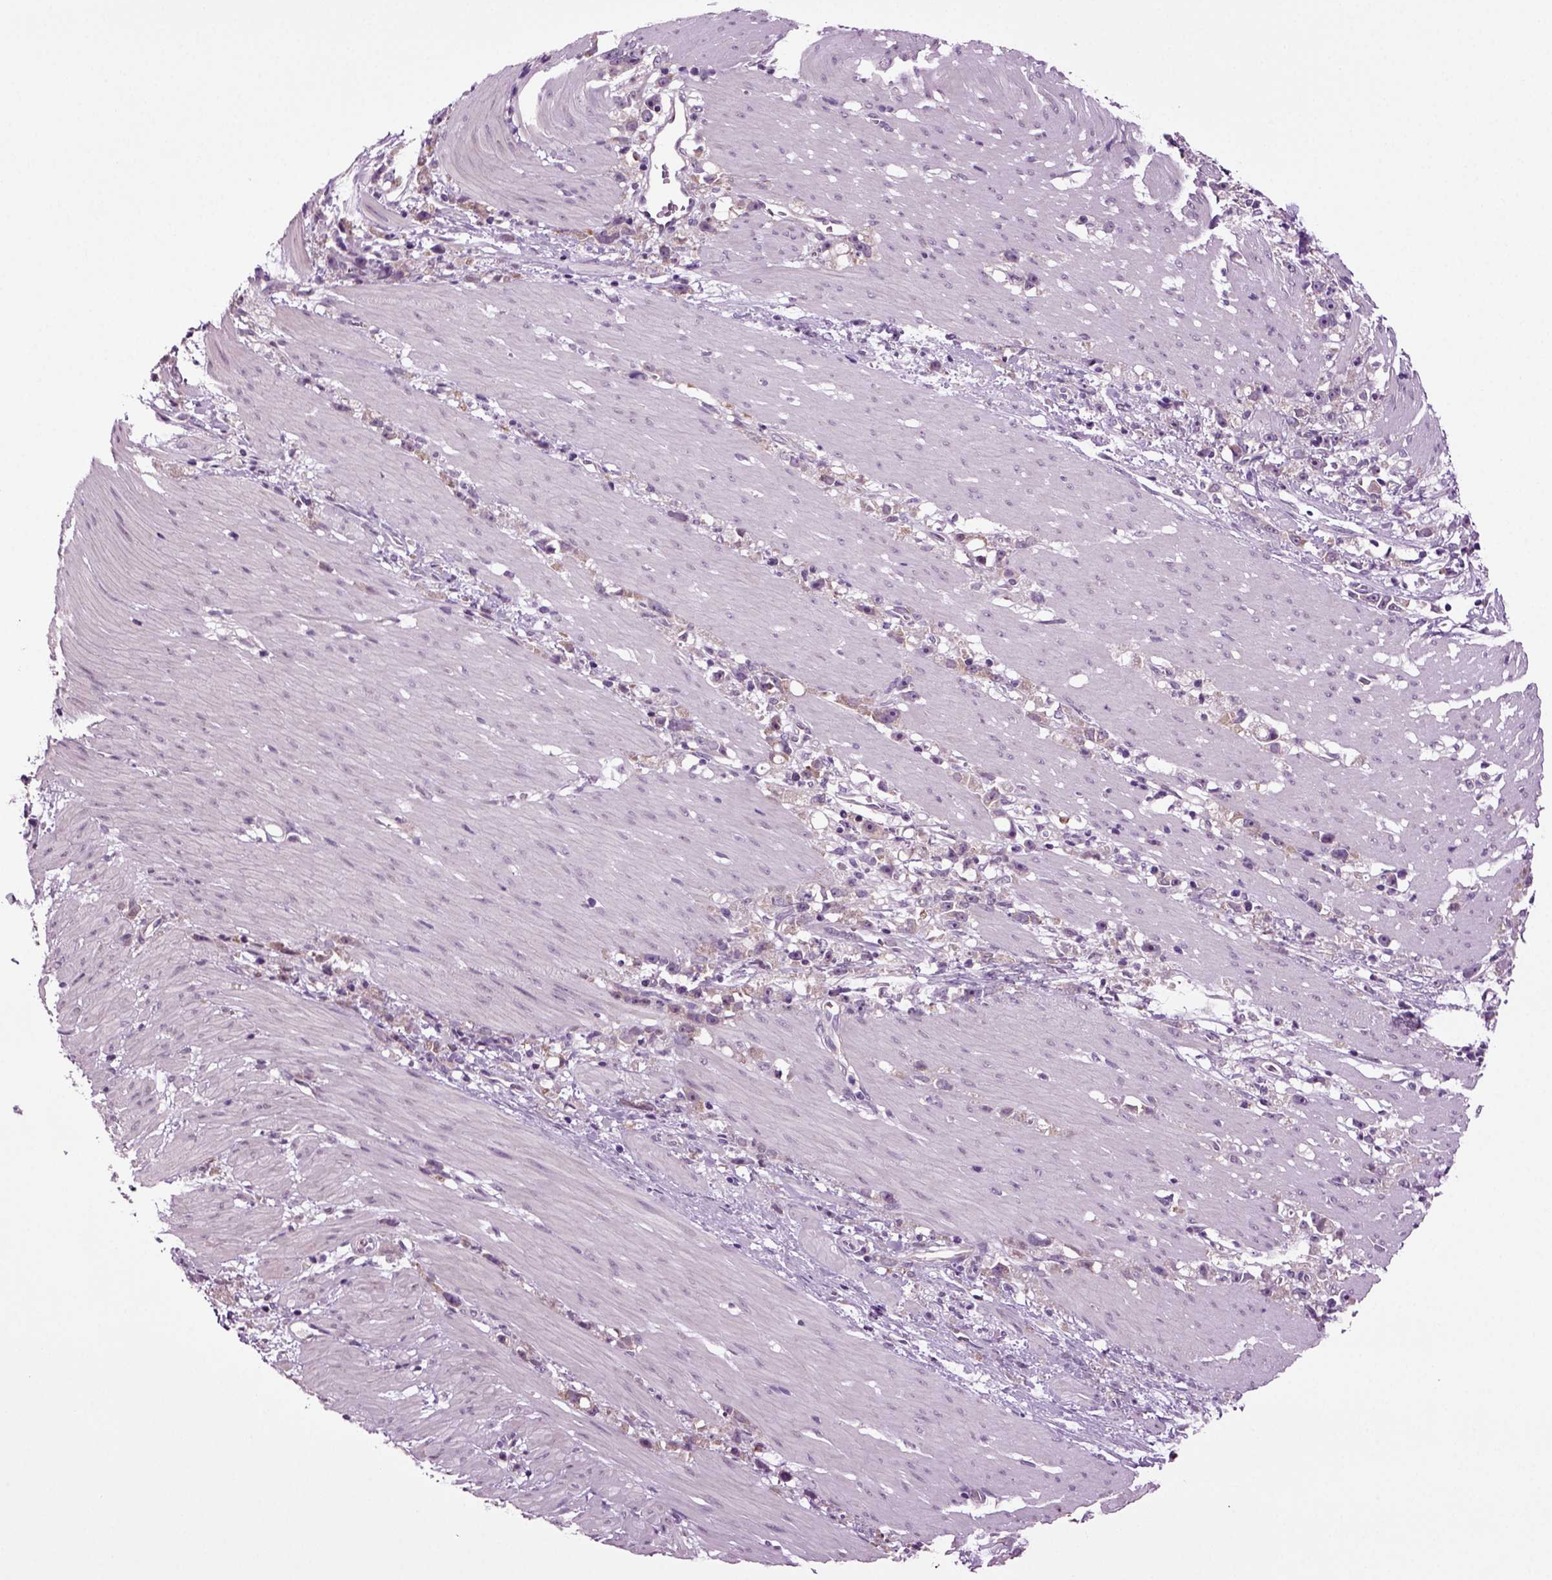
{"staining": {"intensity": "weak", "quantity": ">75%", "location": "cytoplasmic/membranous"}, "tissue": "stomach cancer", "cell_type": "Tumor cells", "image_type": "cancer", "snomed": [{"axis": "morphology", "description": "Adenocarcinoma, NOS"}, {"axis": "topography", "description": "Stomach"}], "caption": "A brown stain highlights weak cytoplasmic/membranous staining of a protein in stomach adenocarcinoma tumor cells.", "gene": "PLCH2", "patient": {"sex": "female", "age": 59}}